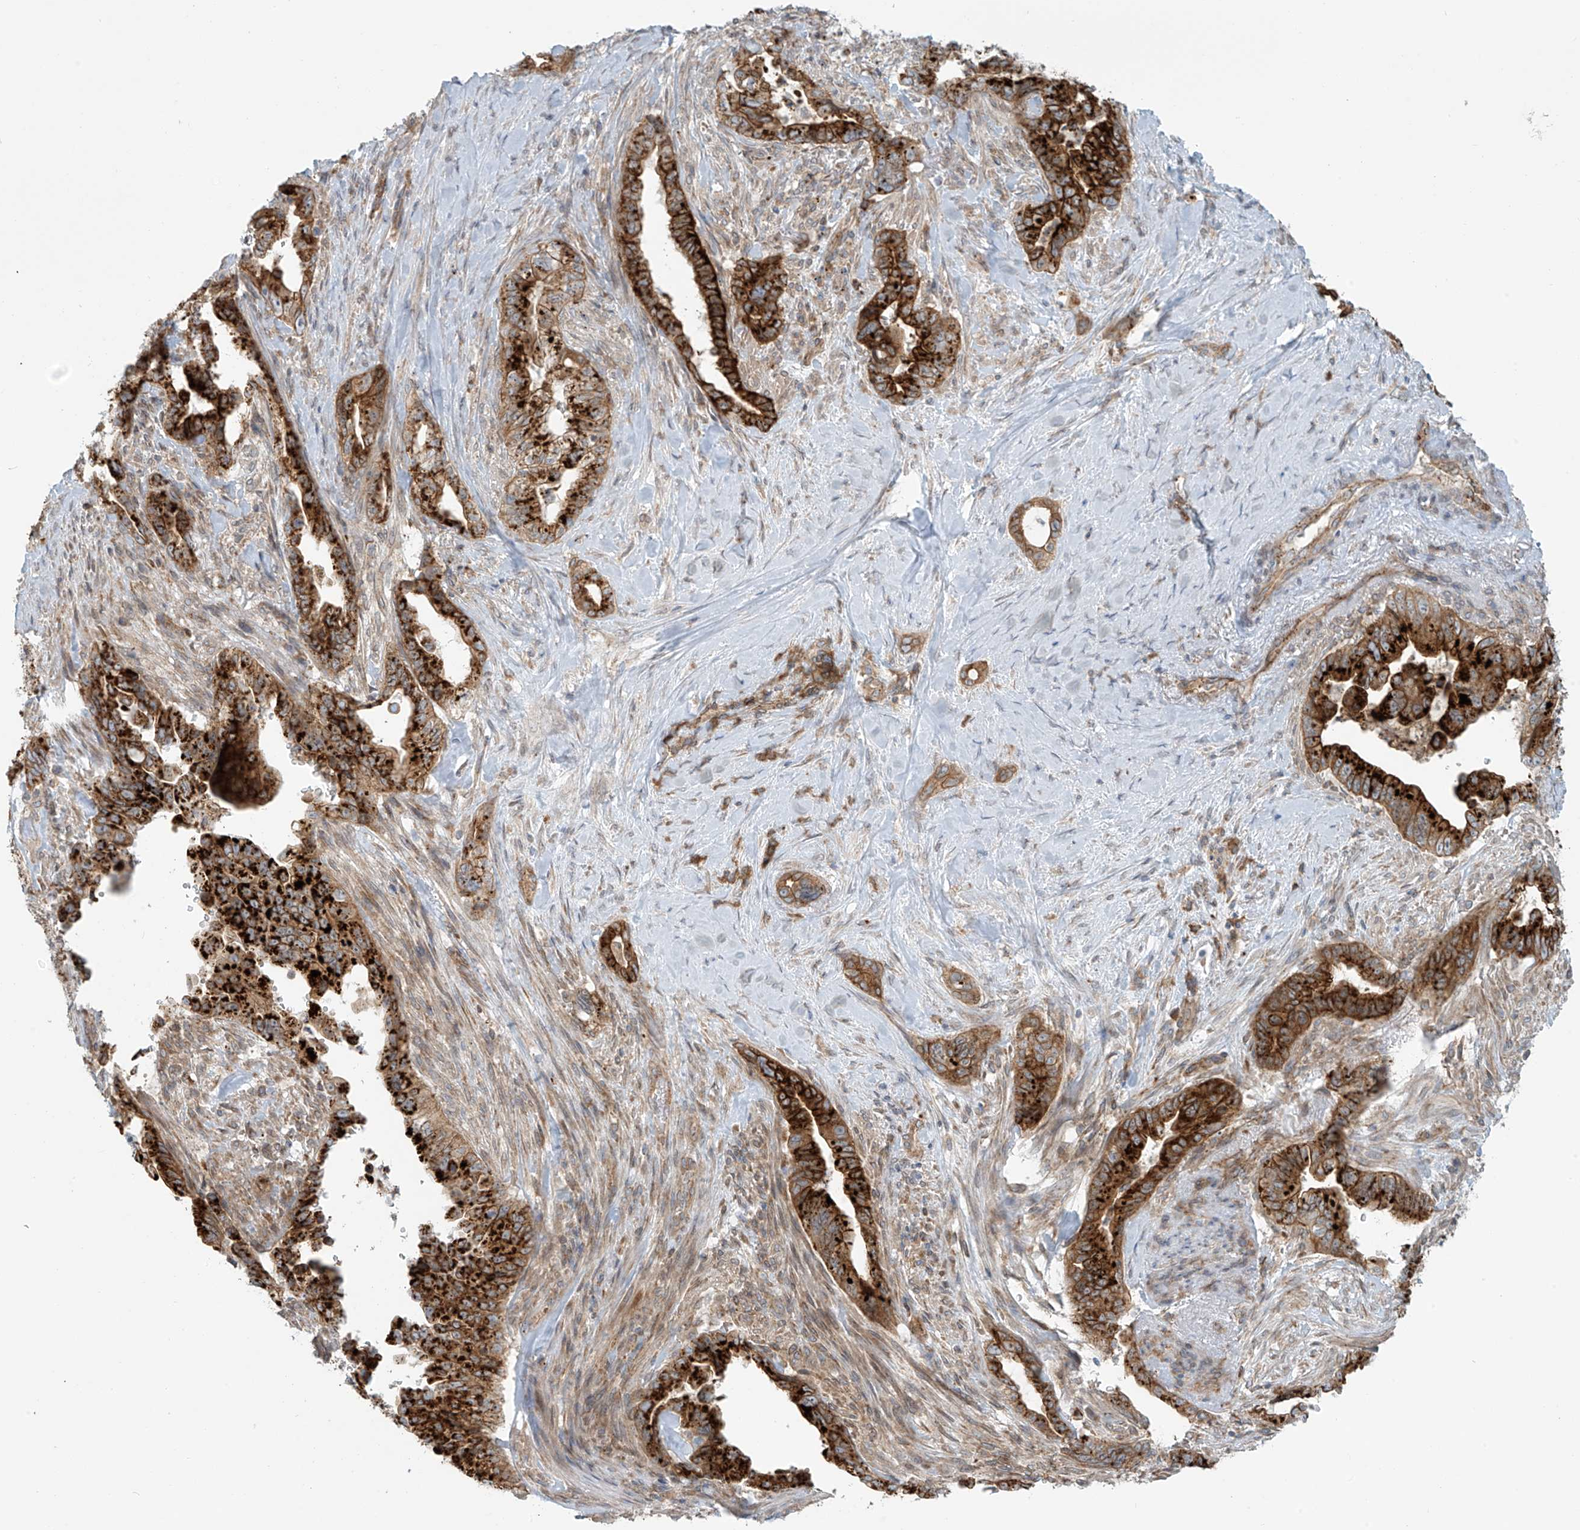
{"staining": {"intensity": "strong", "quantity": ">75%", "location": "cytoplasmic/membranous"}, "tissue": "pancreatic cancer", "cell_type": "Tumor cells", "image_type": "cancer", "snomed": [{"axis": "morphology", "description": "Adenocarcinoma, NOS"}, {"axis": "topography", "description": "Pancreas"}], "caption": "An IHC photomicrograph of tumor tissue is shown. Protein staining in brown shows strong cytoplasmic/membranous positivity in adenocarcinoma (pancreatic) within tumor cells.", "gene": "LZTS3", "patient": {"sex": "male", "age": 70}}